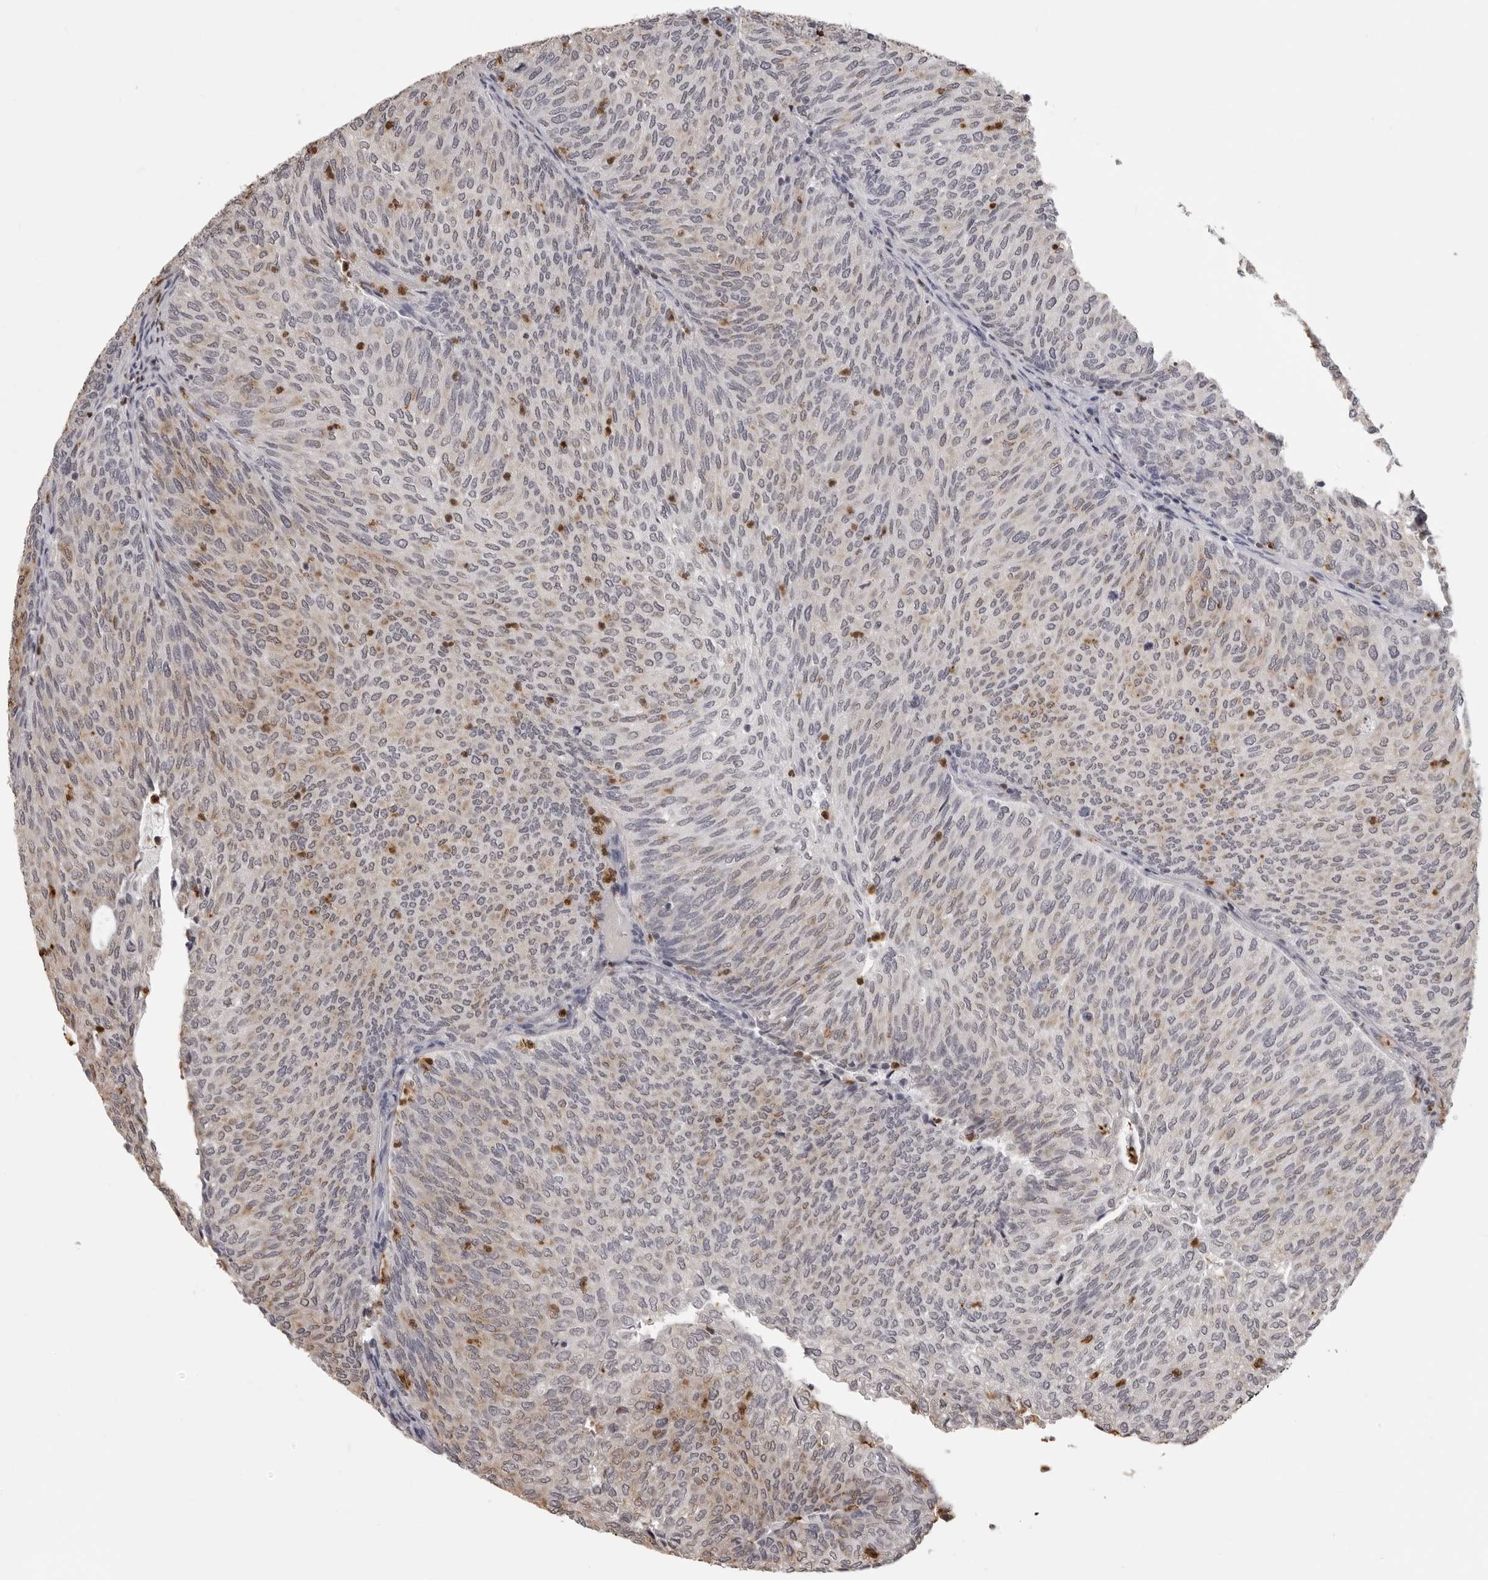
{"staining": {"intensity": "moderate", "quantity": "25%-75%", "location": "cytoplasmic/membranous"}, "tissue": "urothelial cancer", "cell_type": "Tumor cells", "image_type": "cancer", "snomed": [{"axis": "morphology", "description": "Urothelial carcinoma, Low grade"}, {"axis": "topography", "description": "Urinary bladder"}], "caption": "Immunohistochemistry image of human urothelial carcinoma (low-grade) stained for a protein (brown), which reveals medium levels of moderate cytoplasmic/membranous expression in about 25%-75% of tumor cells.", "gene": "IL31", "patient": {"sex": "female", "age": 79}}